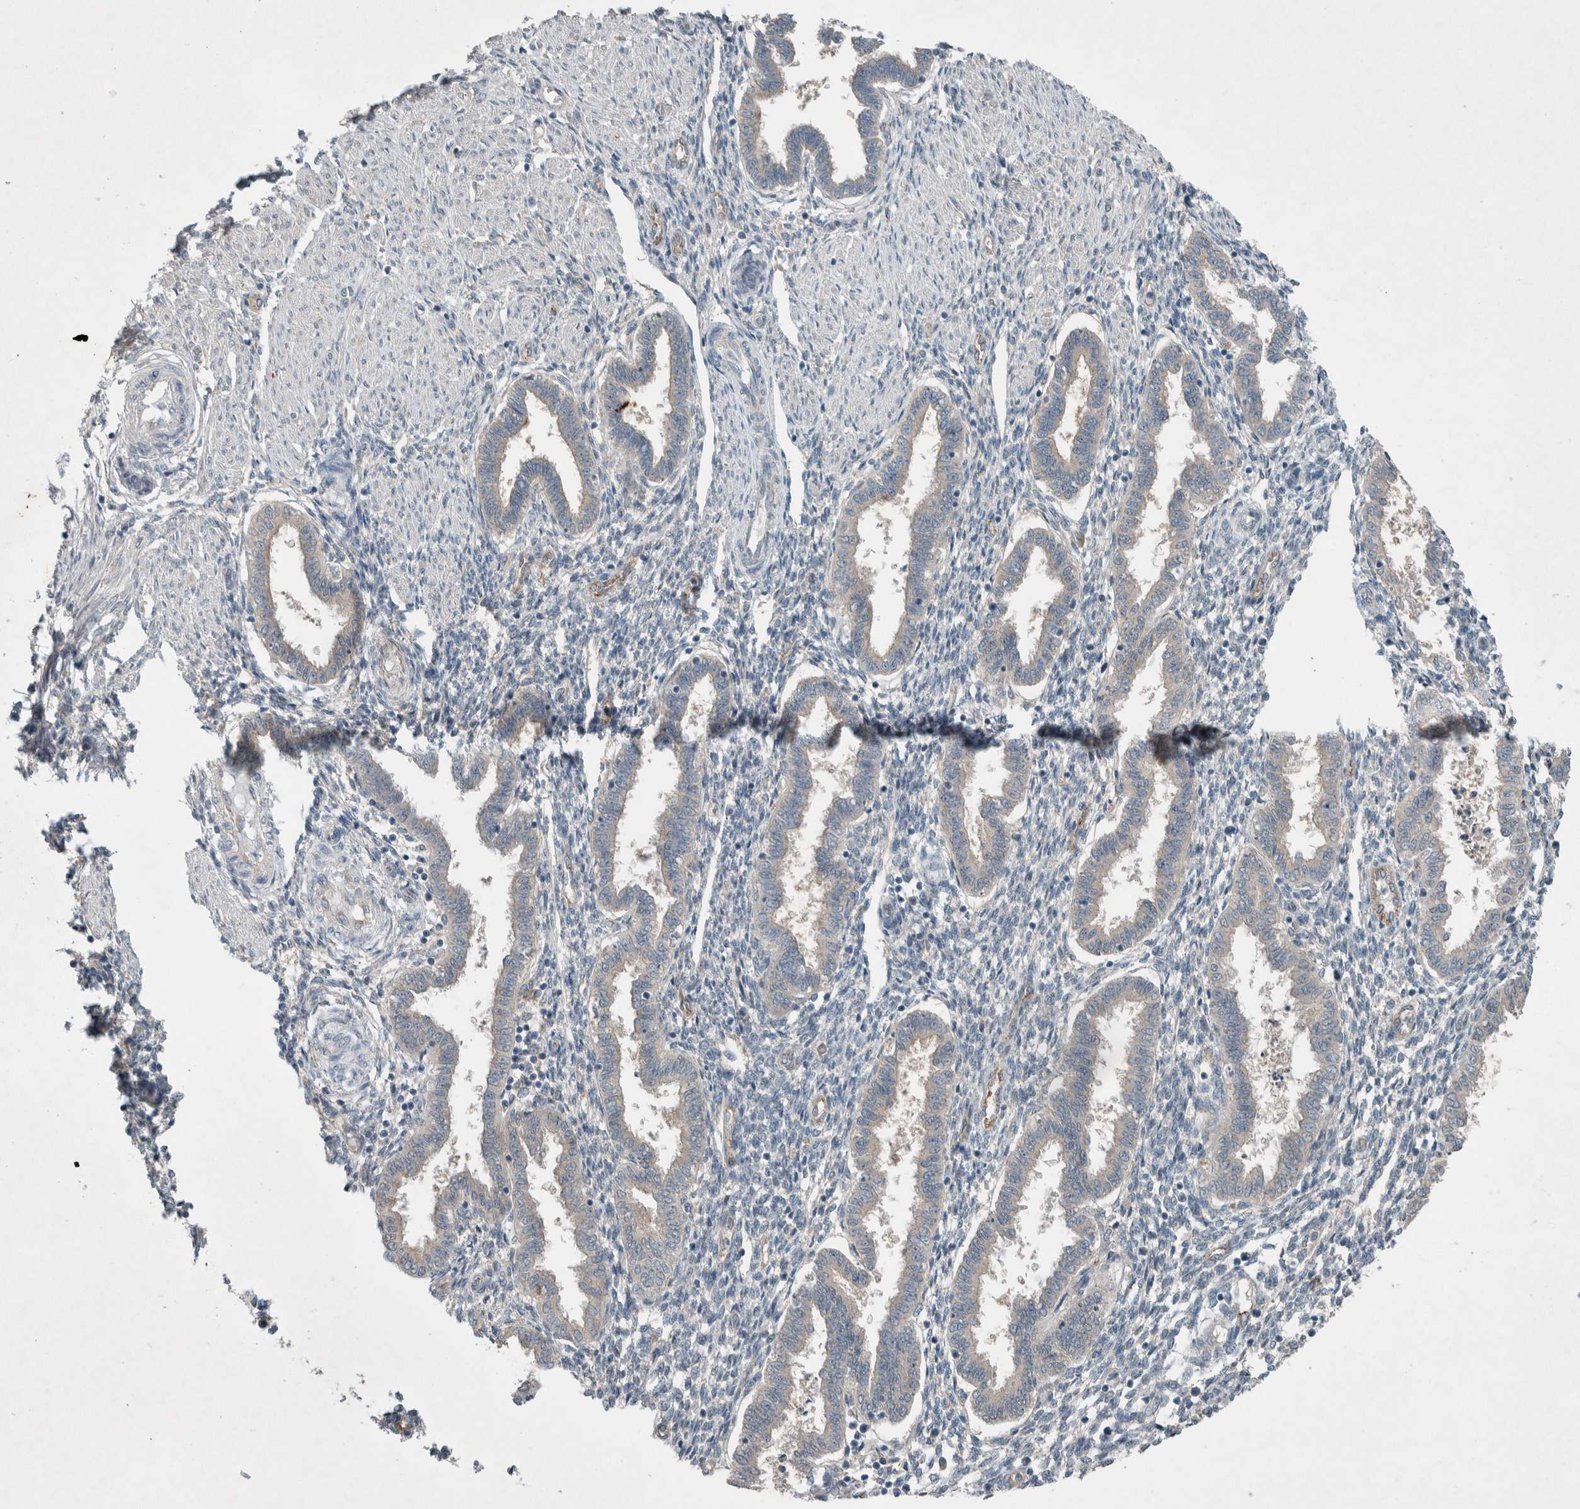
{"staining": {"intensity": "negative", "quantity": "none", "location": "none"}, "tissue": "endometrium", "cell_type": "Cells in endometrial stroma", "image_type": "normal", "snomed": [{"axis": "morphology", "description": "Normal tissue, NOS"}, {"axis": "topography", "description": "Endometrium"}], "caption": "Immunohistochemical staining of benign endometrium reveals no significant expression in cells in endometrial stroma. The staining was performed using DAB (3,3'-diaminobenzidine) to visualize the protein expression in brown, while the nuclei were stained in blue with hematoxylin (Magnification: 20x).", "gene": "ENSG00000285245", "patient": {"sex": "female", "age": 33}}